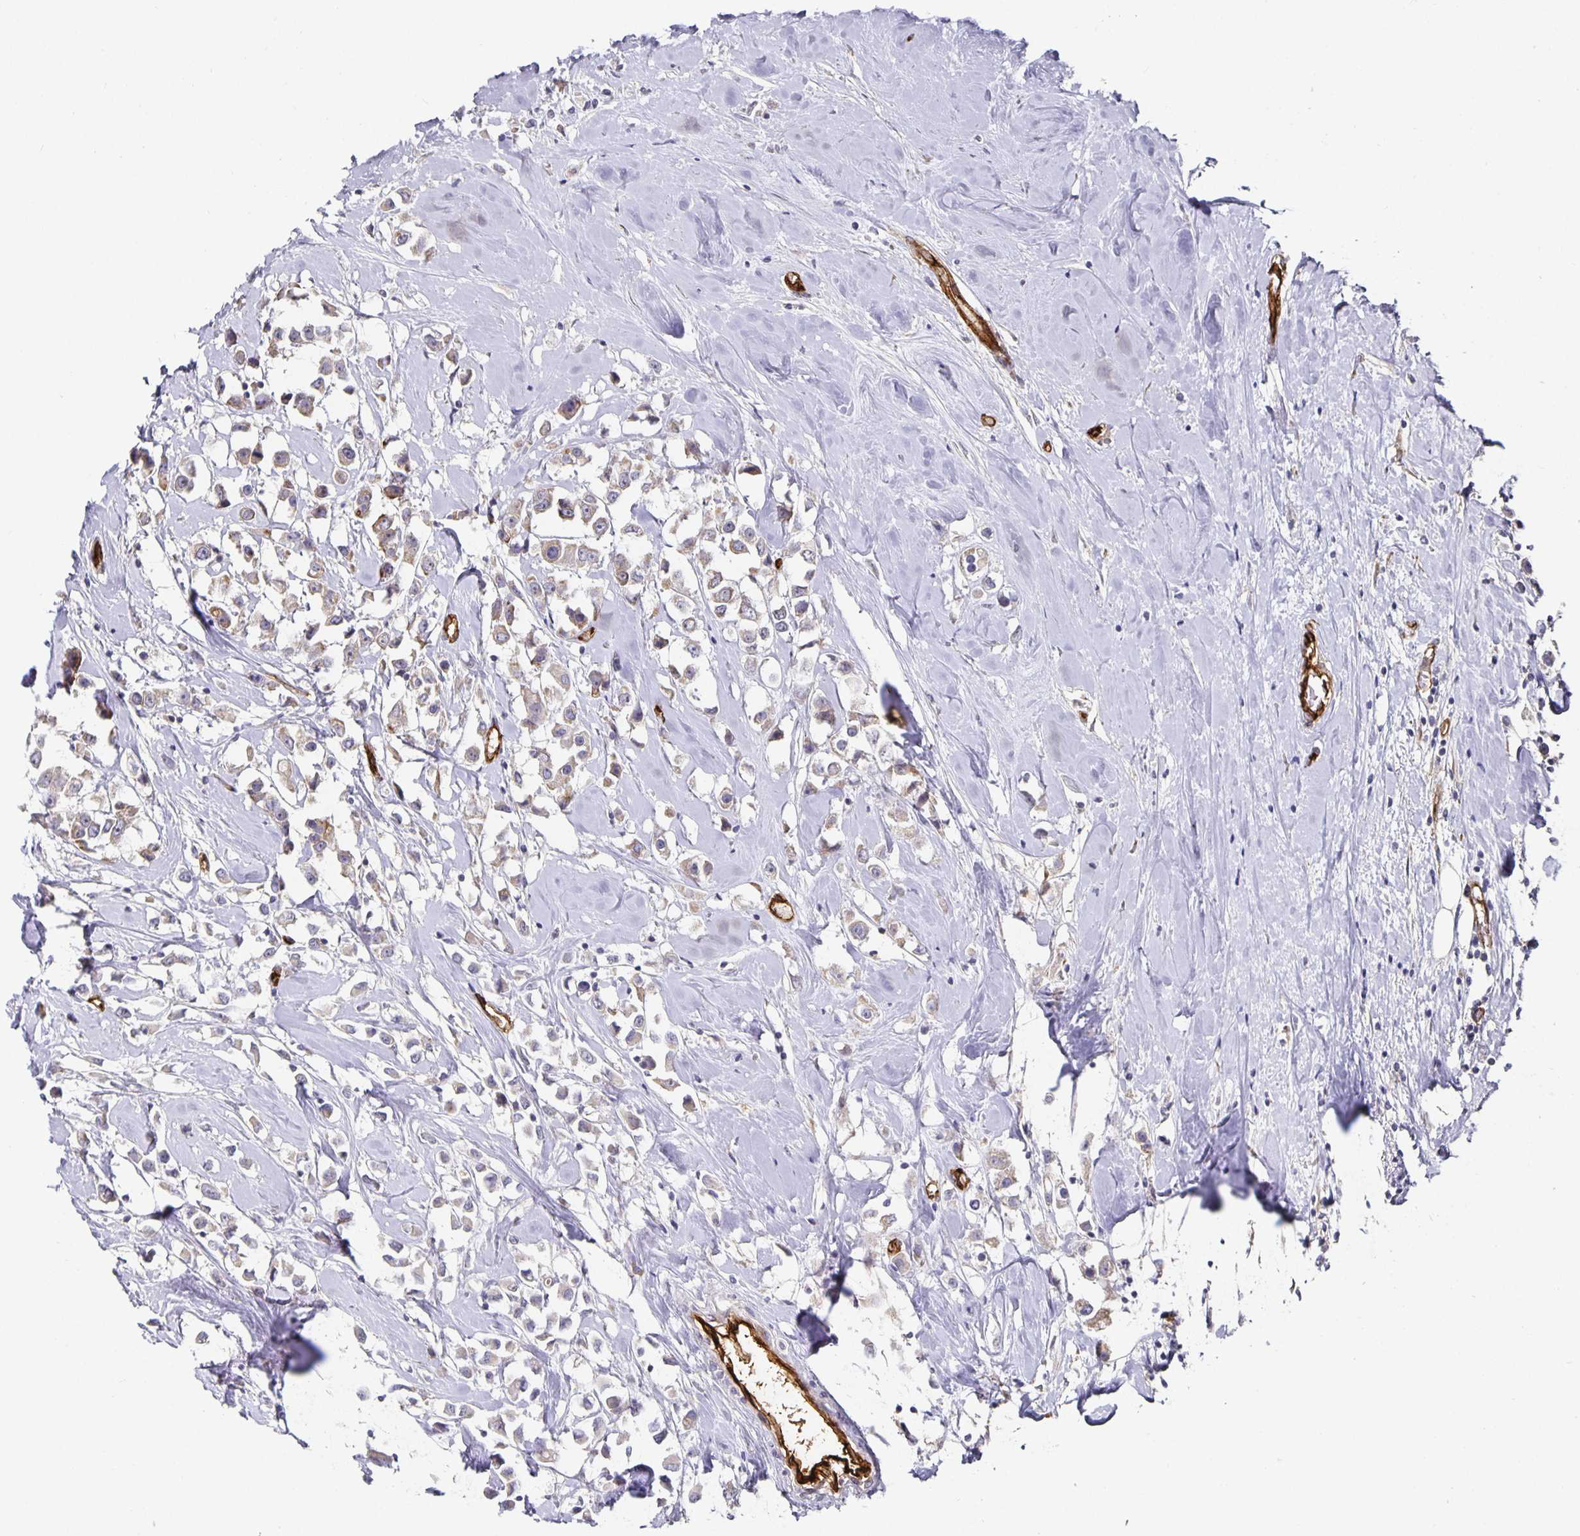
{"staining": {"intensity": "weak", "quantity": "25%-75%", "location": "cytoplasmic/membranous"}, "tissue": "breast cancer", "cell_type": "Tumor cells", "image_type": "cancer", "snomed": [{"axis": "morphology", "description": "Duct carcinoma"}, {"axis": "topography", "description": "Breast"}], "caption": "A brown stain highlights weak cytoplasmic/membranous expression of a protein in human invasive ductal carcinoma (breast) tumor cells.", "gene": "PODXL", "patient": {"sex": "female", "age": 61}}